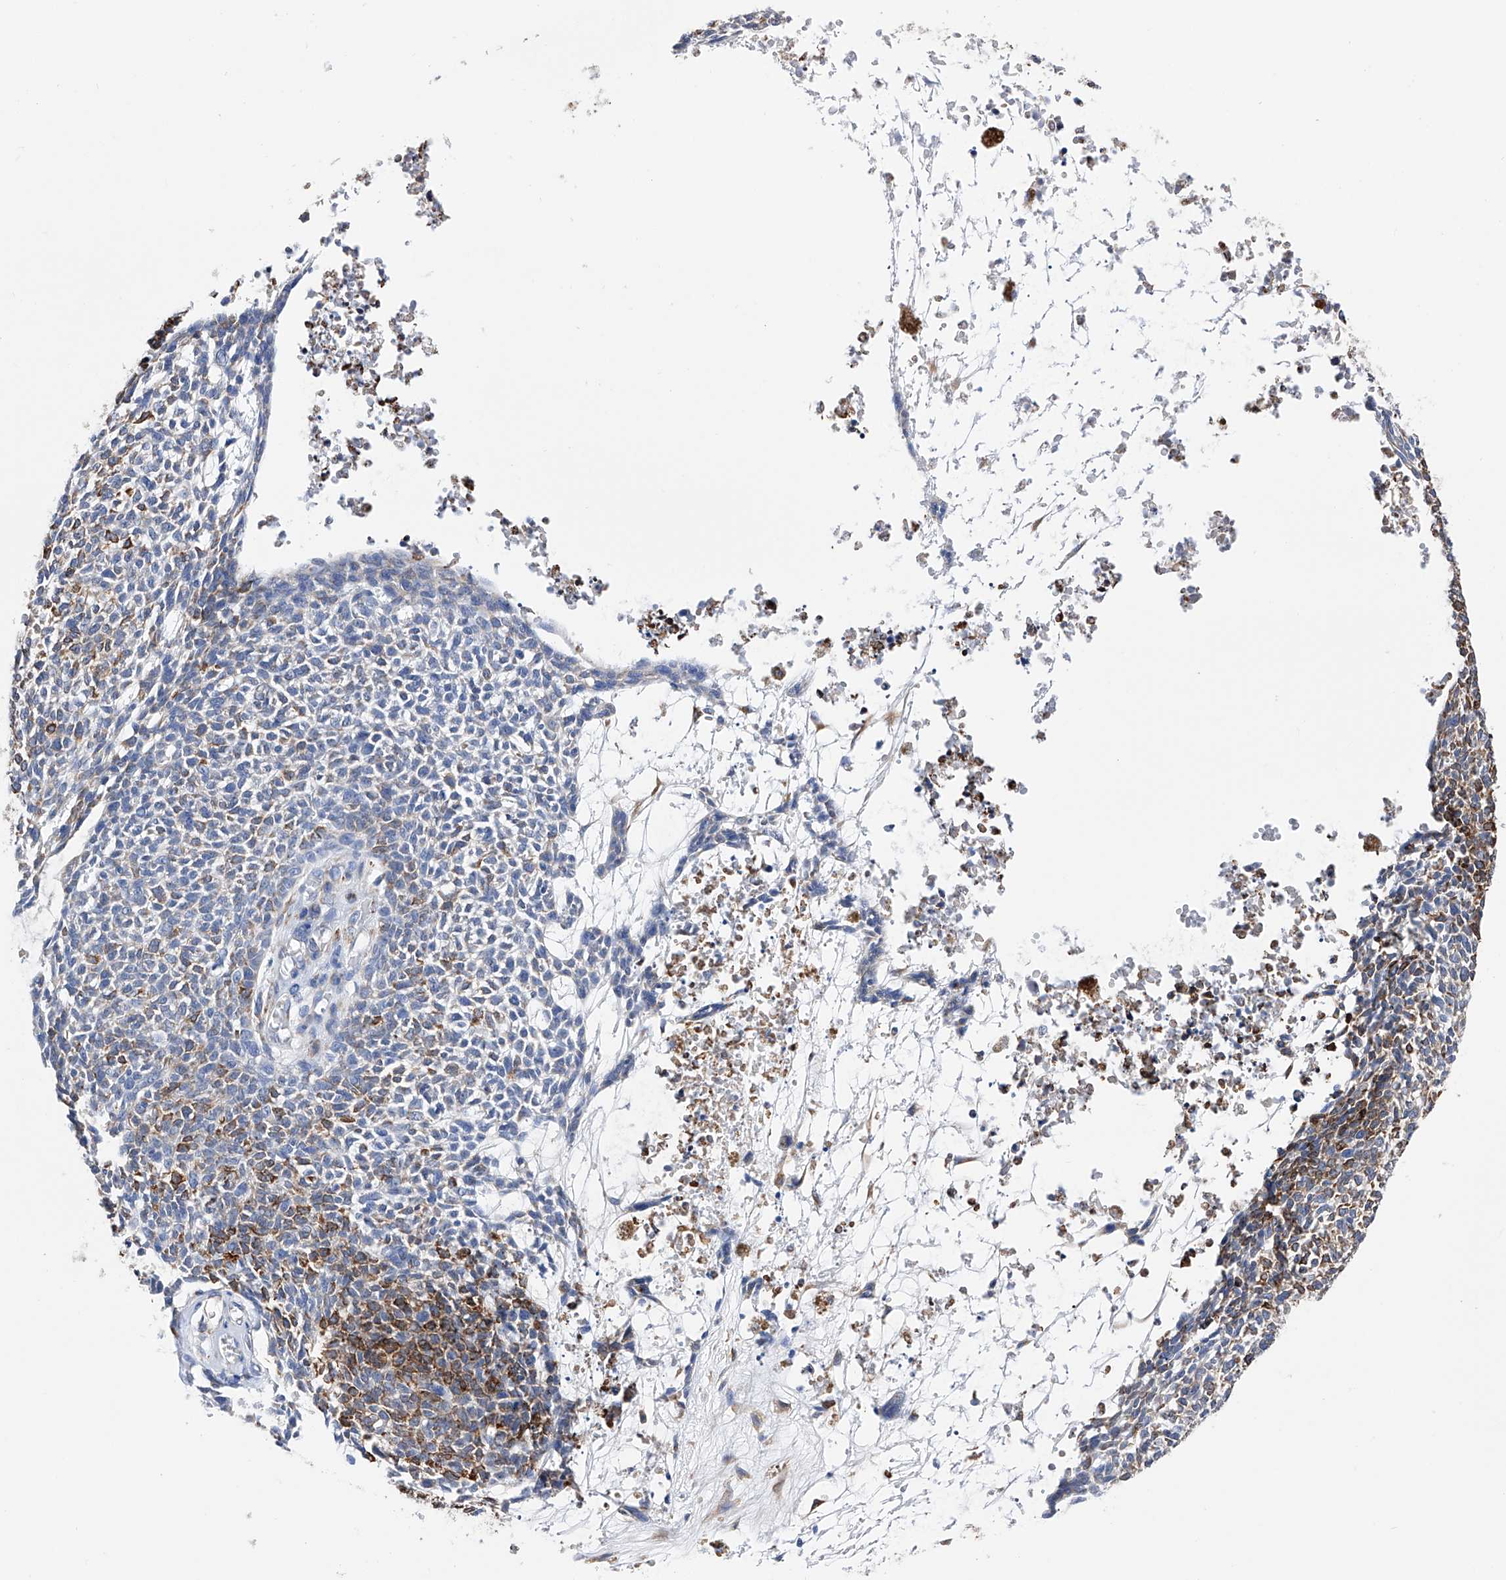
{"staining": {"intensity": "moderate", "quantity": "25%-75%", "location": "cytoplasmic/membranous"}, "tissue": "skin cancer", "cell_type": "Tumor cells", "image_type": "cancer", "snomed": [{"axis": "morphology", "description": "Basal cell carcinoma"}, {"axis": "topography", "description": "Skin"}], "caption": "Immunohistochemical staining of human skin cancer (basal cell carcinoma) exhibits moderate cytoplasmic/membranous protein expression in approximately 25%-75% of tumor cells. (brown staining indicates protein expression, while blue staining denotes nuclei).", "gene": "PDIA5", "patient": {"sex": "female", "age": 84}}